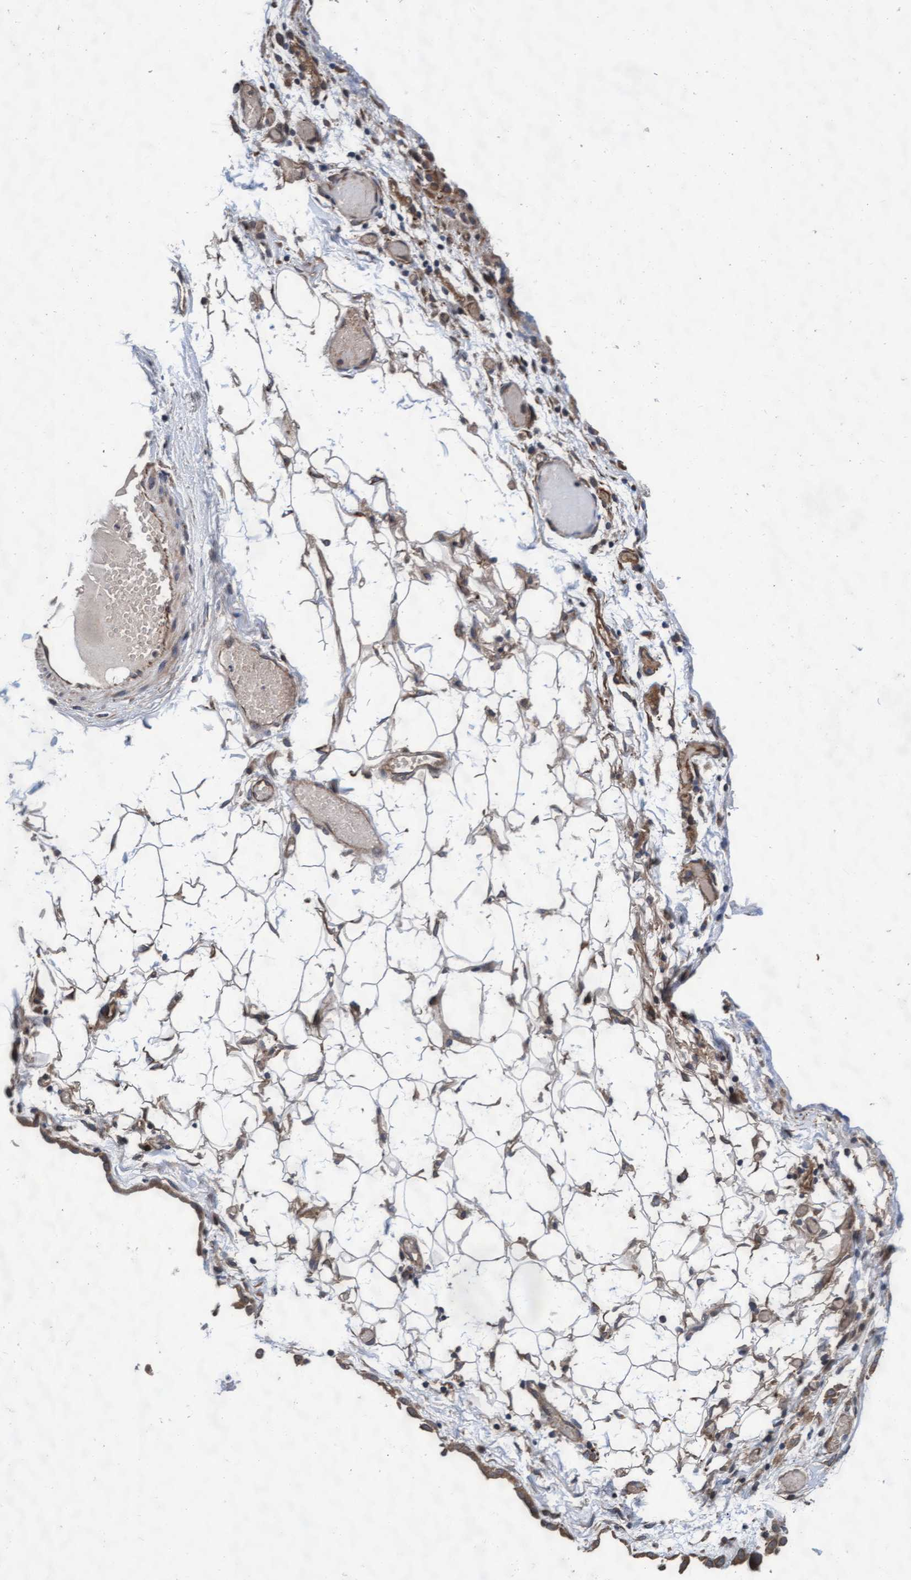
{"staining": {"intensity": "weak", "quantity": "<25%", "location": "cytoplasmic/membranous"}, "tissue": "ovarian cancer", "cell_type": "Tumor cells", "image_type": "cancer", "snomed": [{"axis": "morphology", "description": "Carcinoma, endometroid"}, {"axis": "topography", "description": "Ovary"}], "caption": "Immunohistochemistry histopathology image of ovarian cancer stained for a protein (brown), which exhibits no positivity in tumor cells.", "gene": "EFCAB13", "patient": {"sex": "female", "age": 42}}